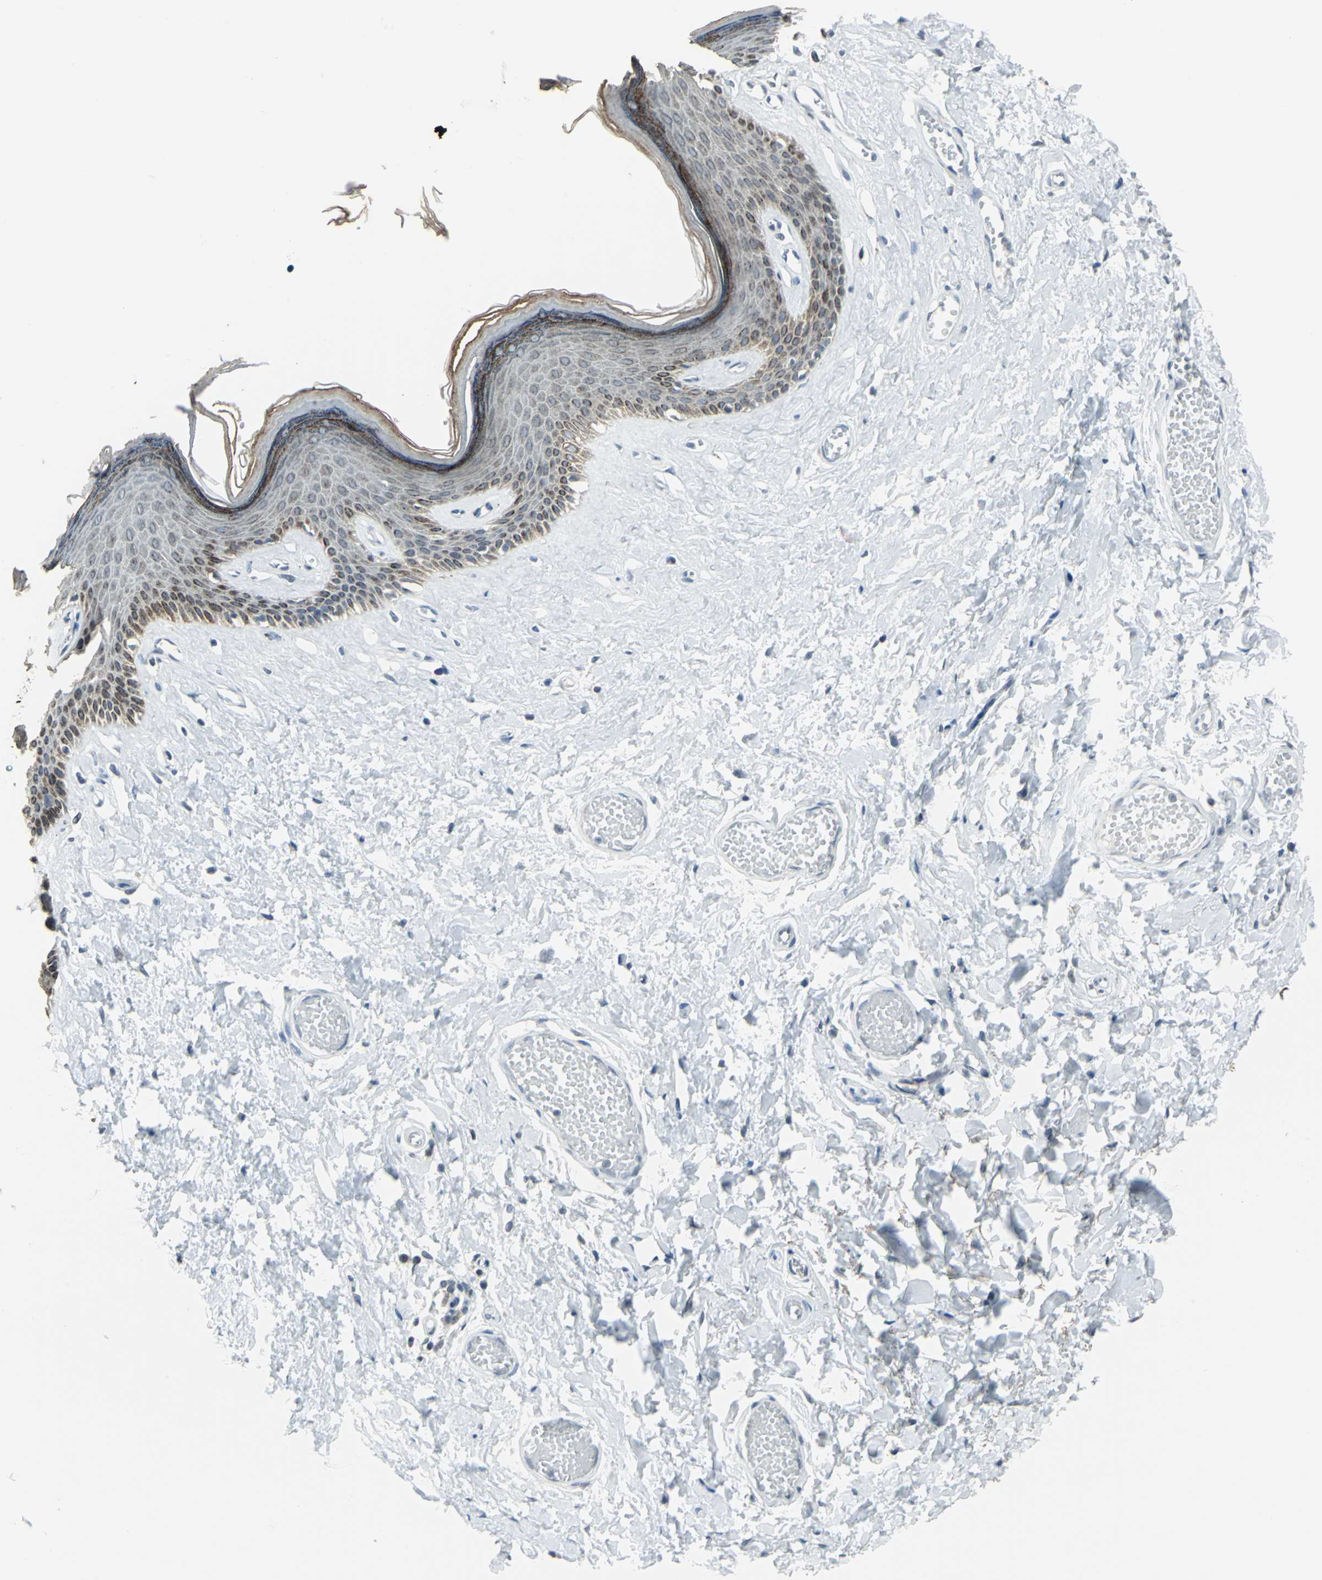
{"staining": {"intensity": "weak", "quantity": ">75%", "location": "cytoplasmic/membranous,nuclear"}, "tissue": "skin", "cell_type": "Epidermal cells", "image_type": "normal", "snomed": [{"axis": "morphology", "description": "Normal tissue, NOS"}, {"axis": "morphology", "description": "Inflammation, NOS"}, {"axis": "topography", "description": "Vulva"}], "caption": "Epidermal cells demonstrate low levels of weak cytoplasmic/membranous,nuclear positivity in about >75% of cells in unremarkable human skin.", "gene": "SNUPN", "patient": {"sex": "female", "age": 84}}